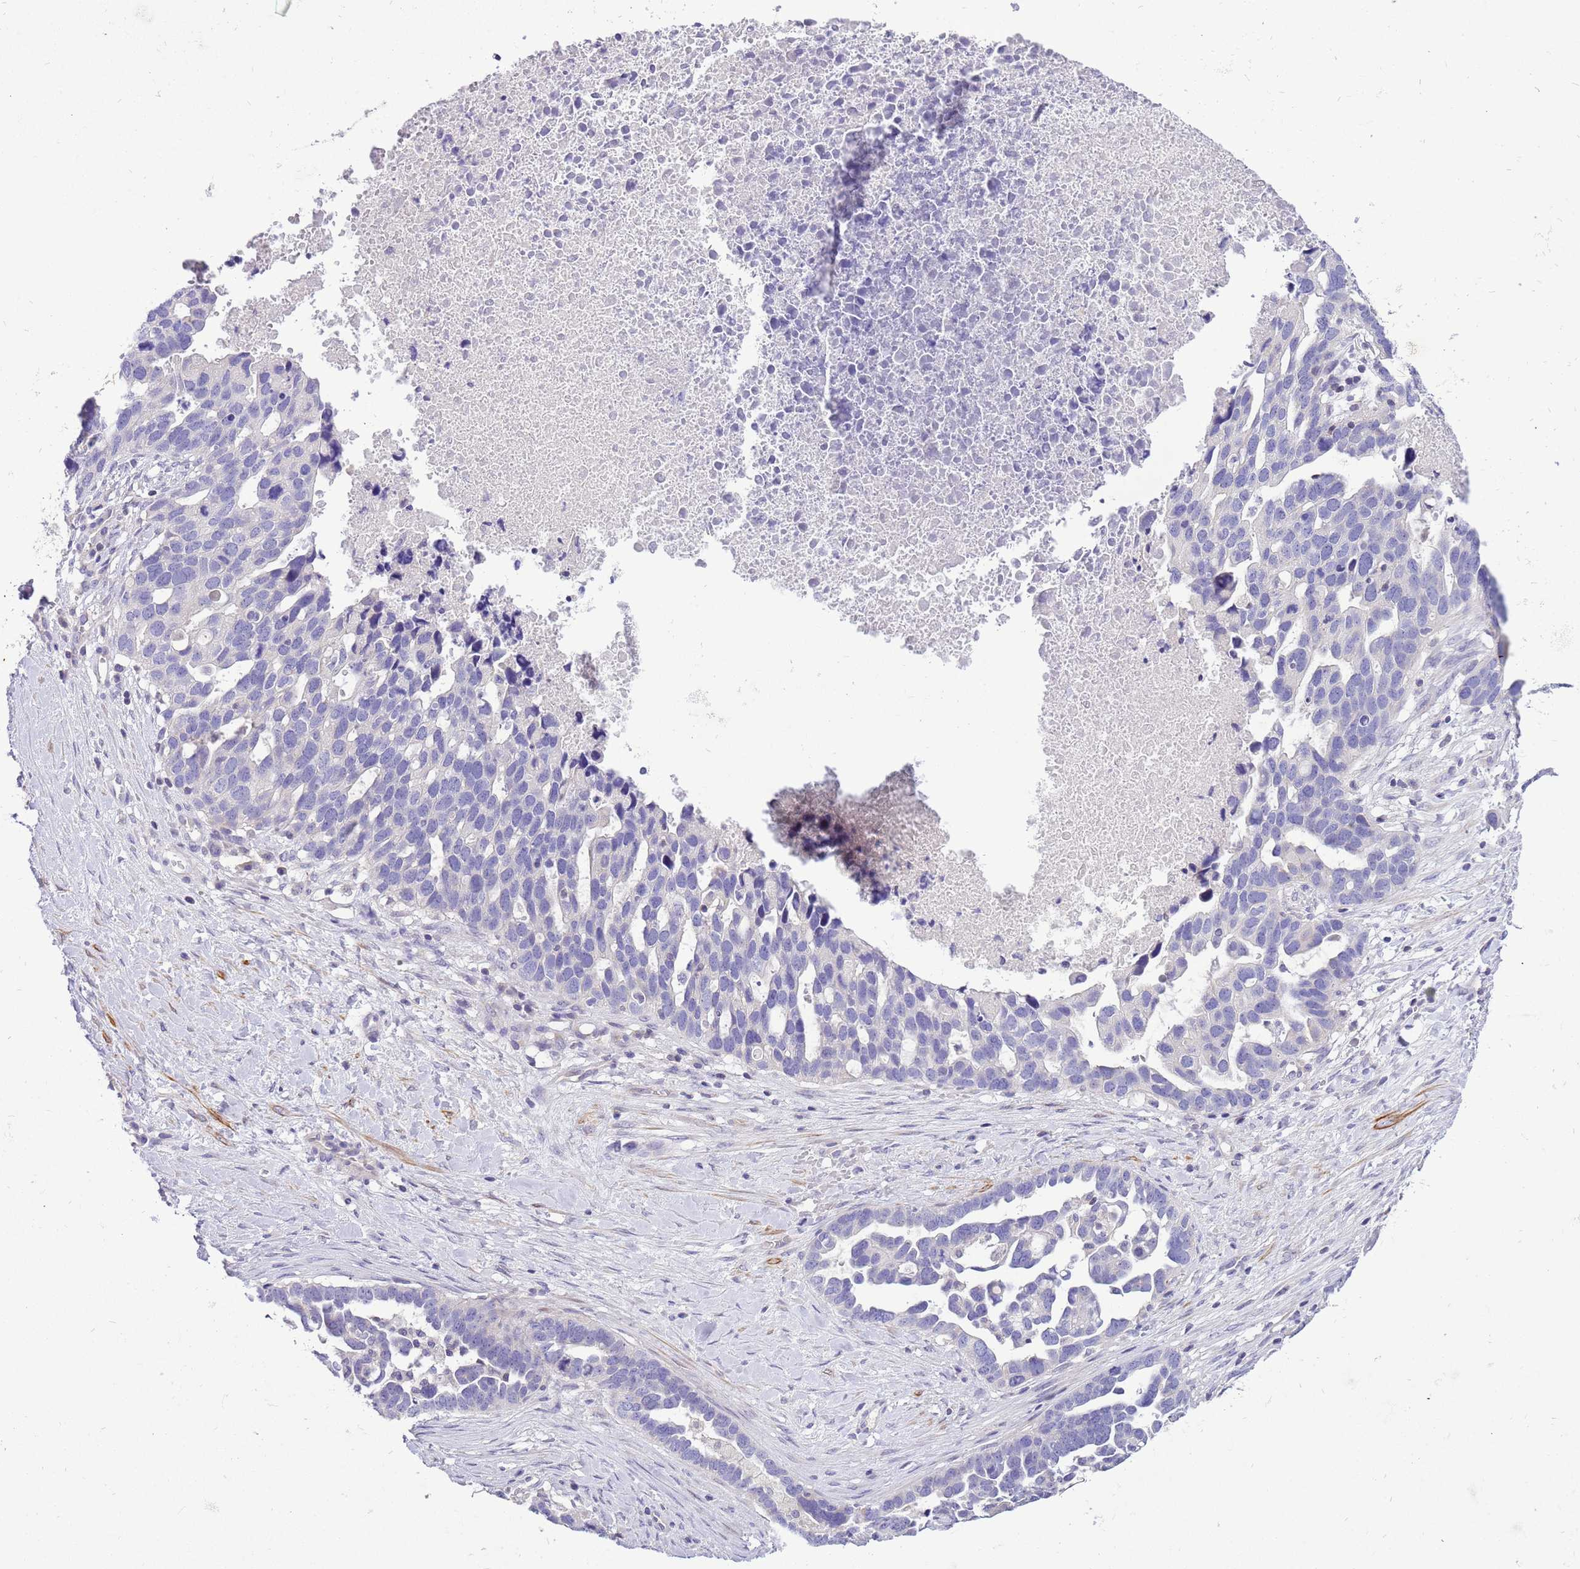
{"staining": {"intensity": "negative", "quantity": "none", "location": "none"}, "tissue": "ovarian cancer", "cell_type": "Tumor cells", "image_type": "cancer", "snomed": [{"axis": "morphology", "description": "Cystadenocarcinoma, serous, NOS"}, {"axis": "topography", "description": "Ovary"}], "caption": "Tumor cells are negative for protein expression in human ovarian serous cystadenocarcinoma.", "gene": "GLCE", "patient": {"sex": "female", "age": 54}}